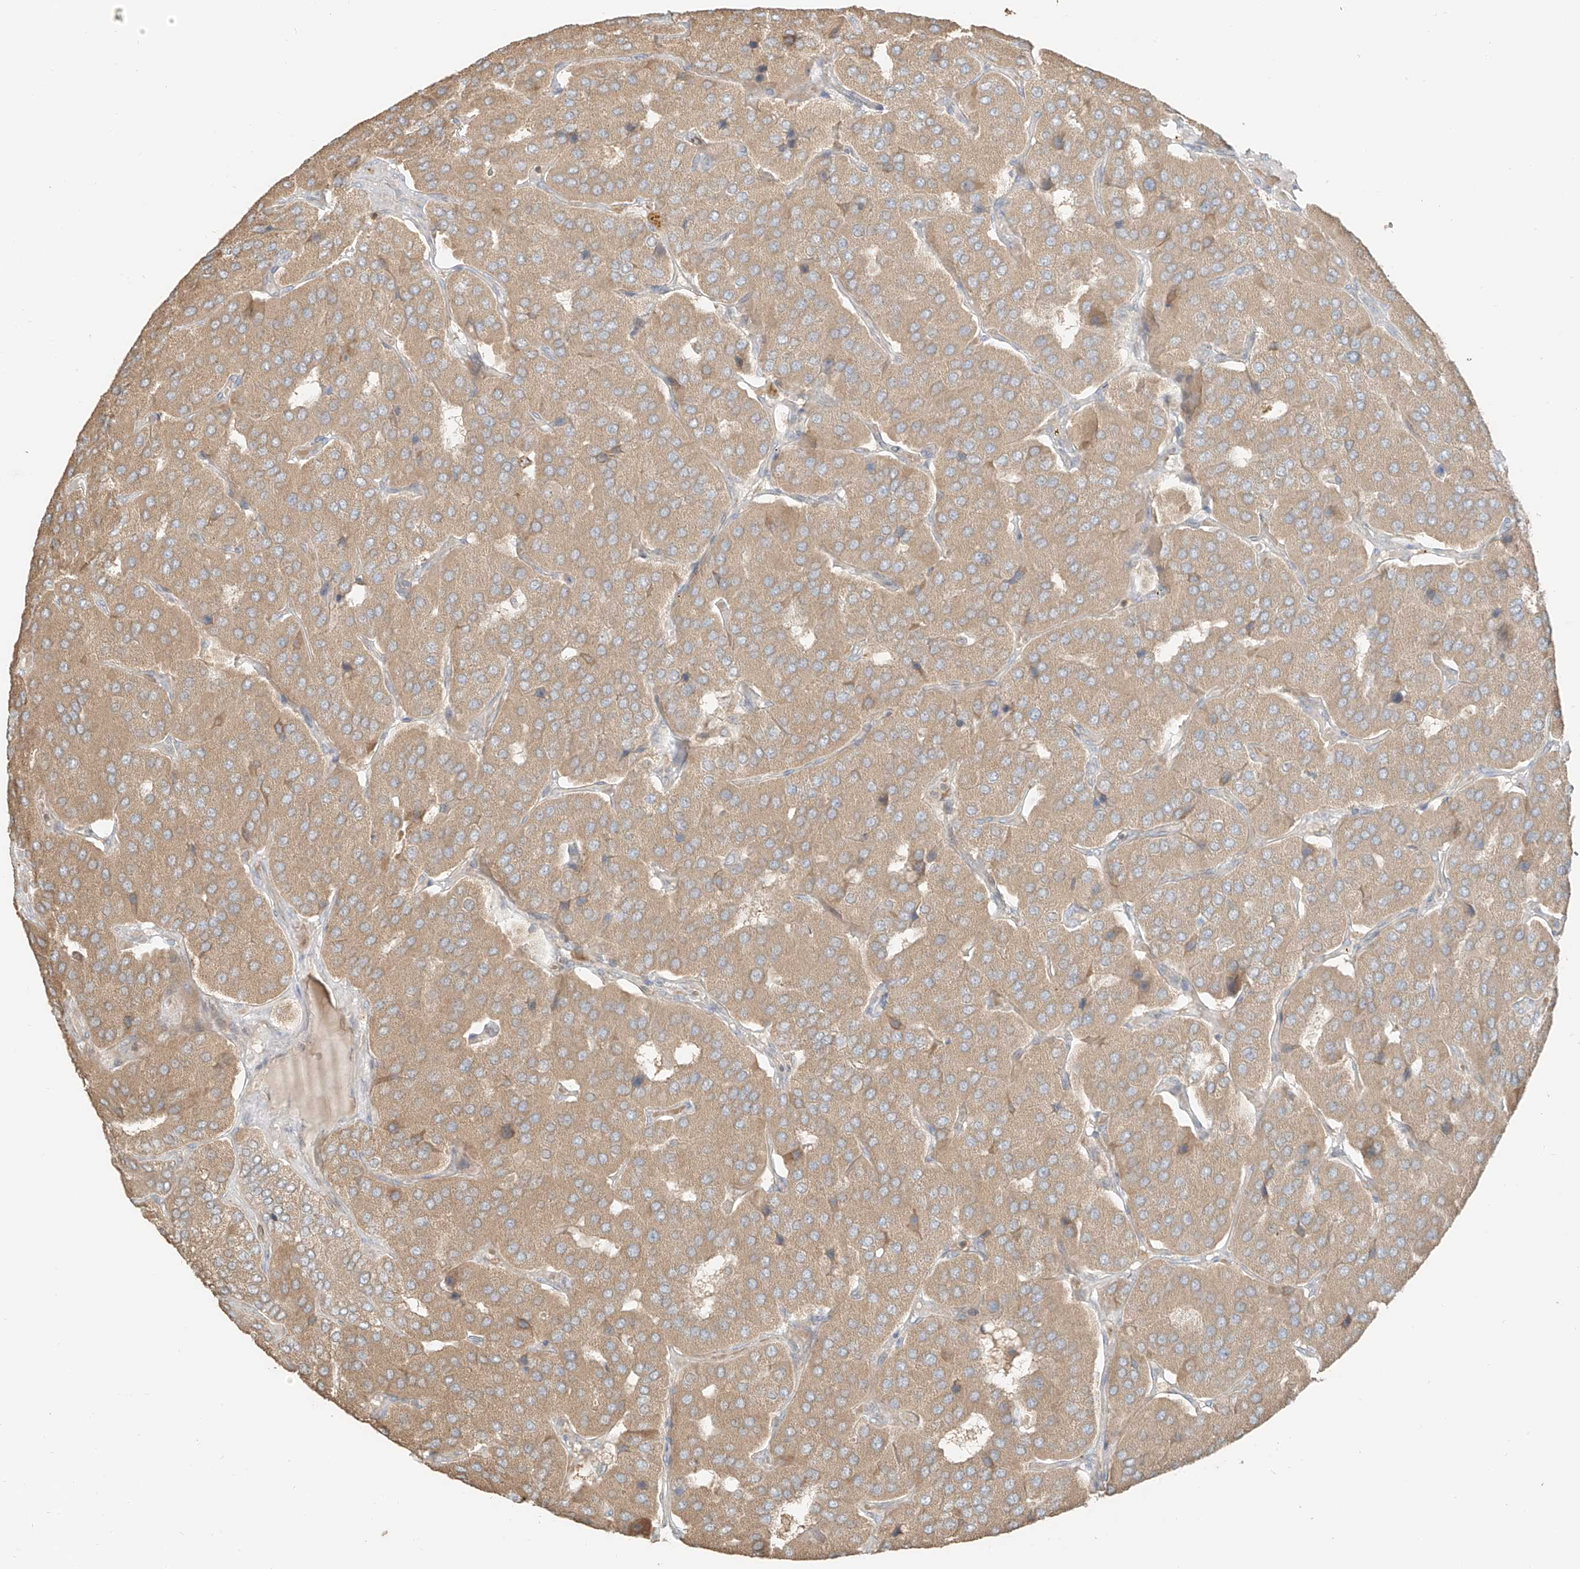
{"staining": {"intensity": "weak", "quantity": ">75%", "location": "cytoplasmic/membranous"}, "tissue": "parathyroid gland", "cell_type": "Glandular cells", "image_type": "normal", "snomed": [{"axis": "morphology", "description": "Normal tissue, NOS"}, {"axis": "morphology", "description": "Adenoma, NOS"}, {"axis": "topography", "description": "Parathyroid gland"}], "caption": "Glandular cells display low levels of weak cytoplasmic/membranous positivity in approximately >75% of cells in normal parathyroid gland. Immunohistochemistry (ihc) stains the protein of interest in brown and the nuclei are stained blue.", "gene": "RFTN2", "patient": {"sex": "female", "age": 86}}